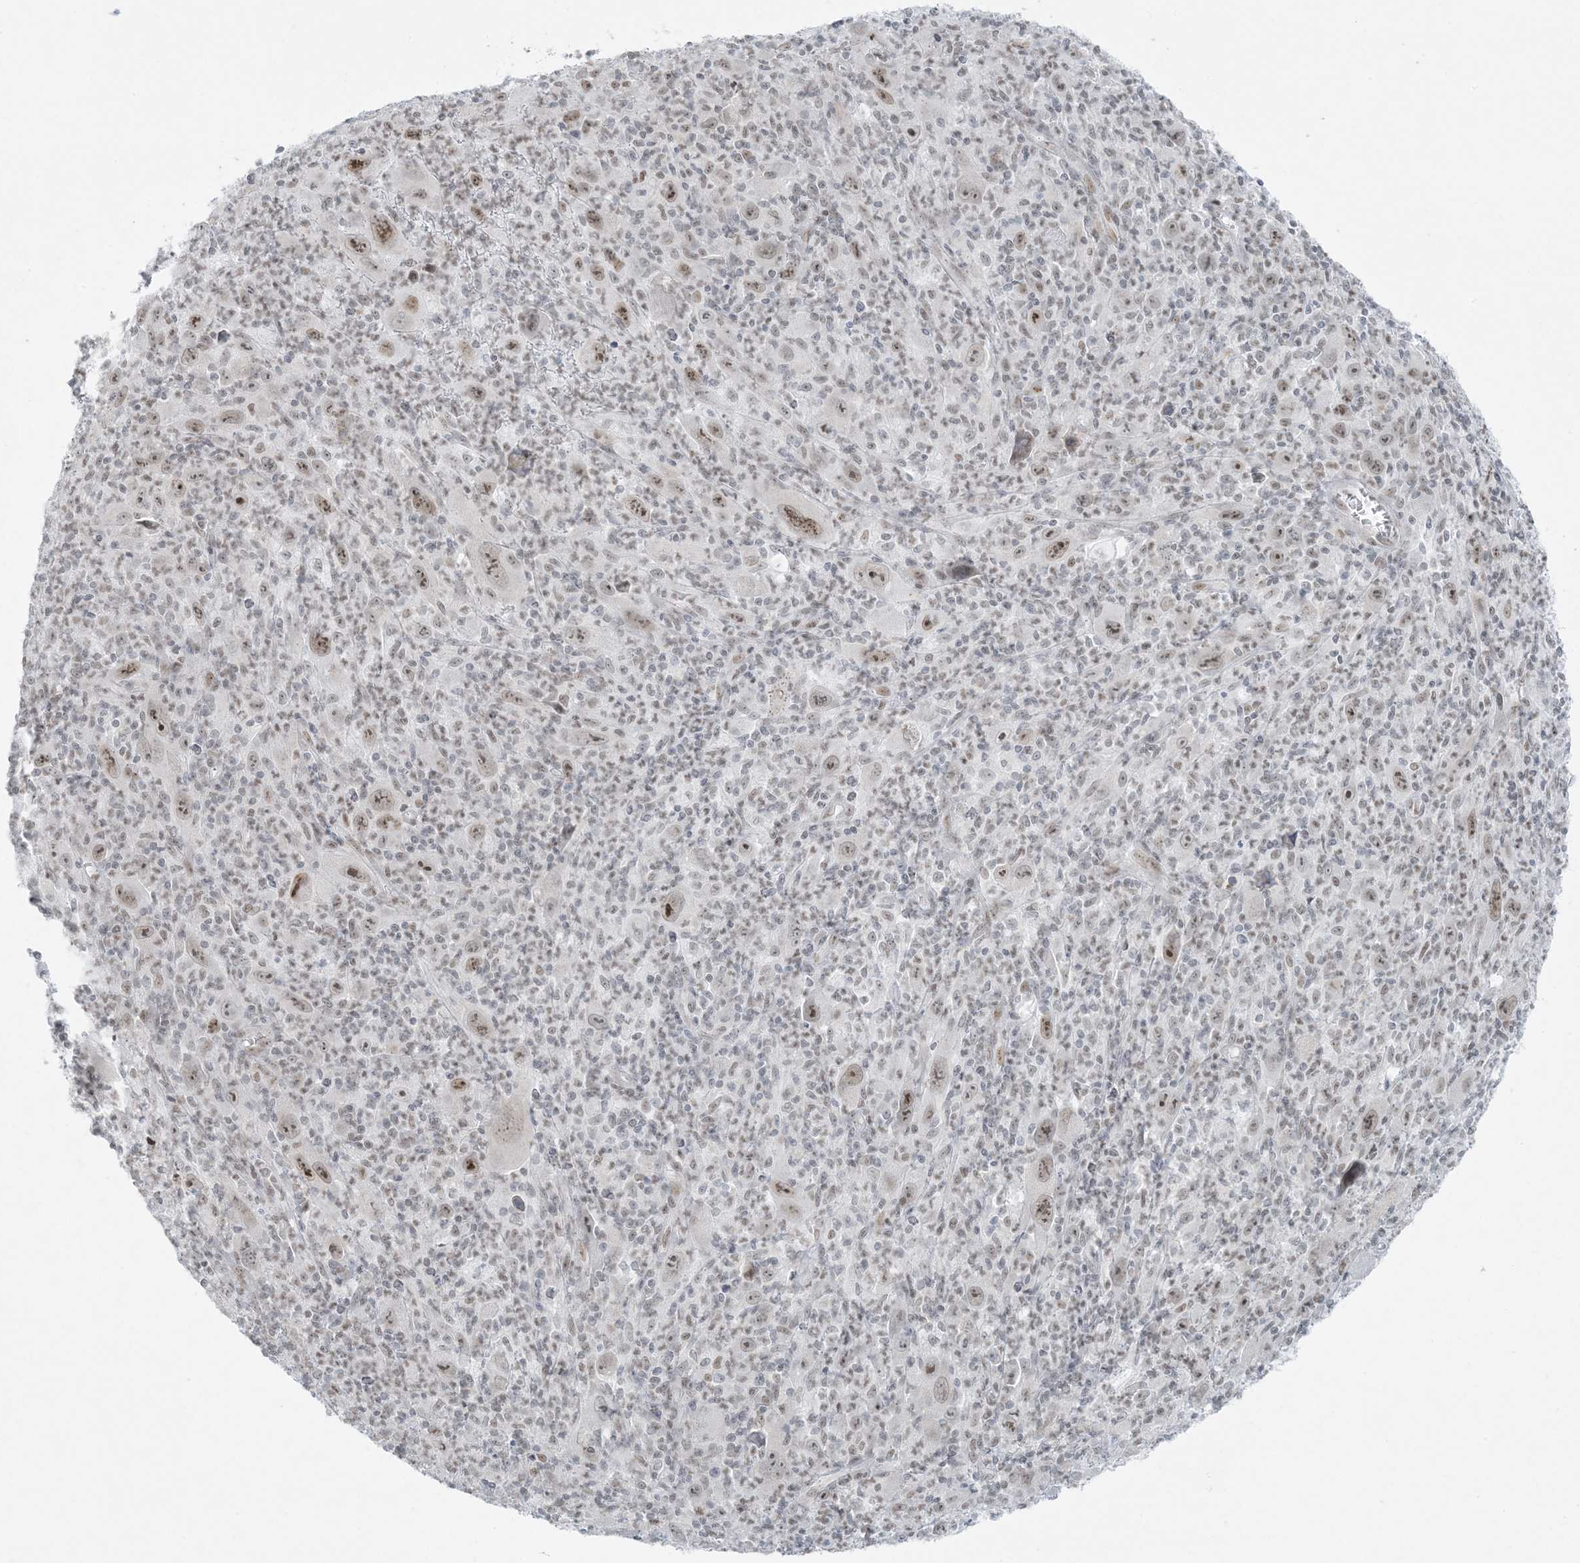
{"staining": {"intensity": "moderate", "quantity": "<25%", "location": "nuclear"}, "tissue": "melanoma", "cell_type": "Tumor cells", "image_type": "cancer", "snomed": [{"axis": "morphology", "description": "Malignant melanoma, Metastatic site"}, {"axis": "topography", "description": "Skin"}], "caption": "The micrograph shows a brown stain indicating the presence of a protein in the nuclear of tumor cells in melanoma. (DAB (3,3'-diaminobenzidine) IHC, brown staining for protein, blue staining for nuclei).", "gene": "ZNF787", "patient": {"sex": "female", "age": 56}}